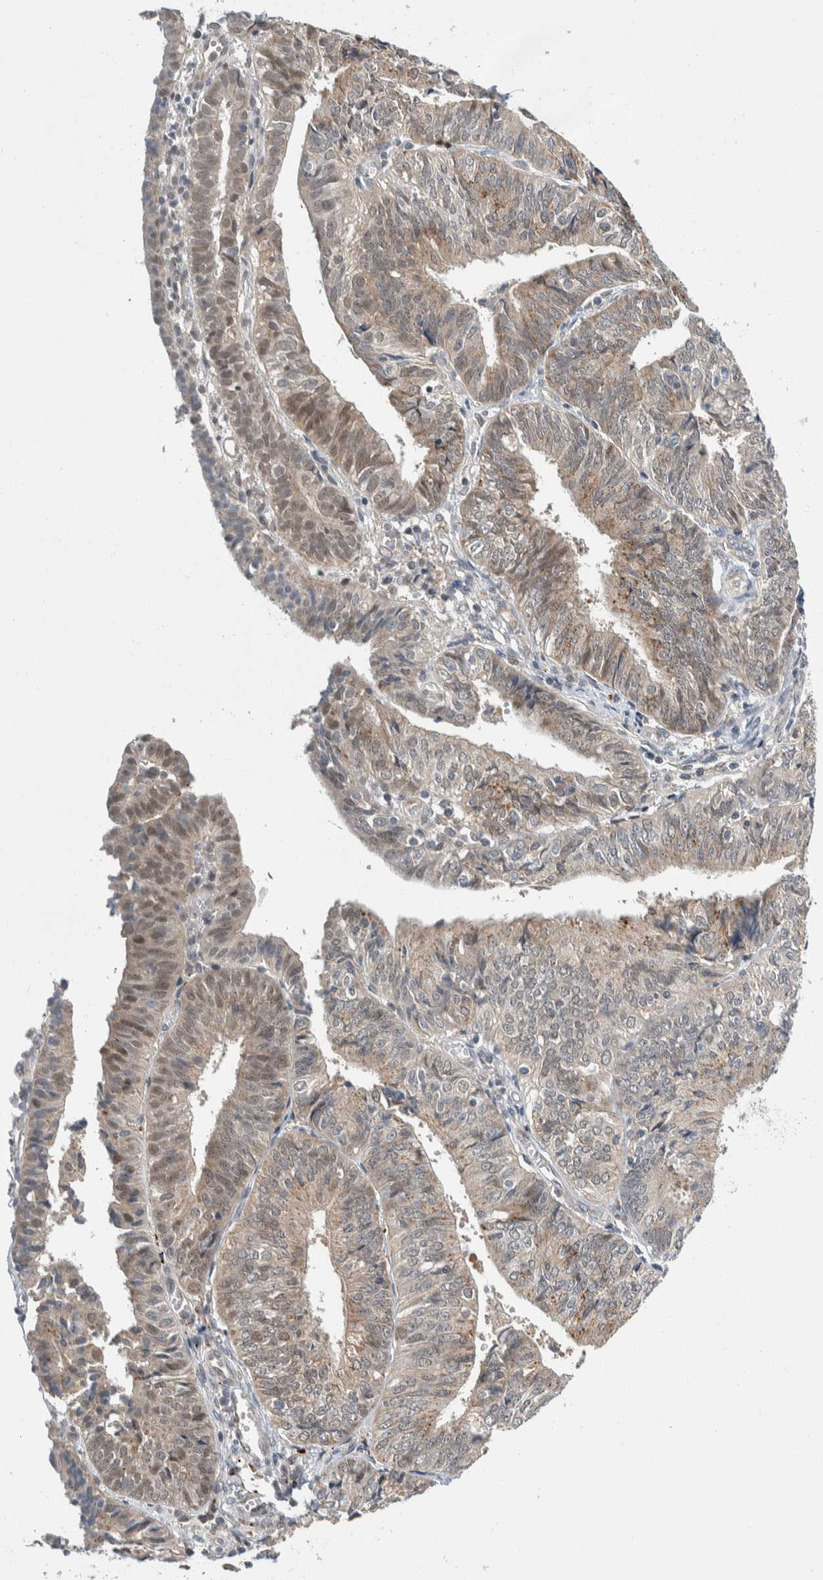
{"staining": {"intensity": "weak", "quantity": "25%-75%", "location": "cytoplasmic/membranous,nuclear"}, "tissue": "endometrial cancer", "cell_type": "Tumor cells", "image_type": "cancer", "snomed": [{"axis": "morphology", "description": "Adenocarcinoma, NOS"}, {"axis": "topography", "description": "Endometrium"}], "caption": "IHC (DAB) staining of human adenocarcinoma (endometrial) displays weak cytoplasmic/membranous and nuclear protein positivity in approximately 25%-75% of tumor cells.", "gene": "SHPK", "patient": {"sex": "female", "age": 58}}